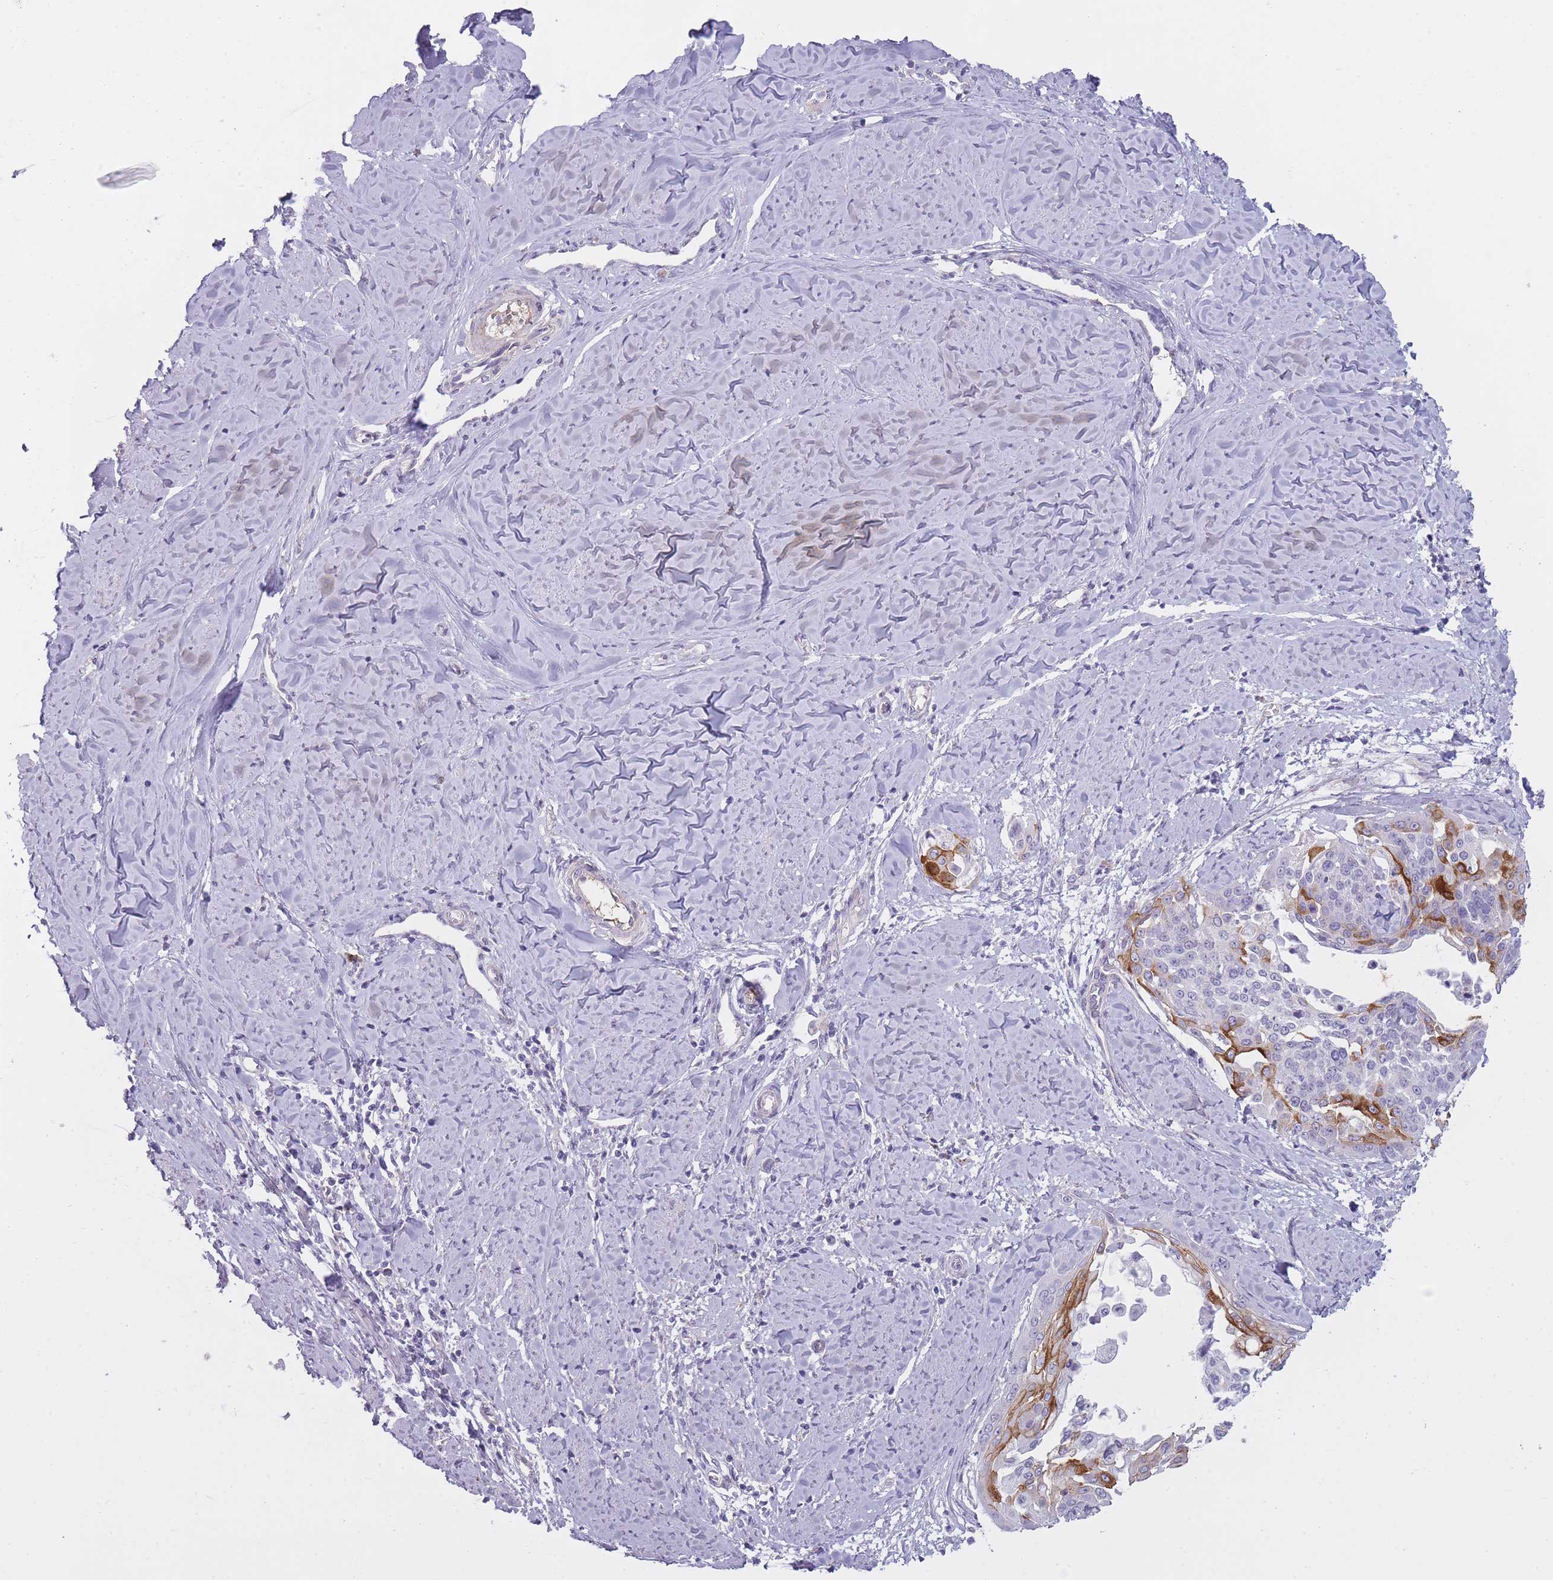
{"staining": {"intensity": "moderate", "quantity": "<25%", "location": "cytoplasmic/membranous"}, "tissue": "cervical cancer", "cell_type": "Tumor cells", "image_type": "cancer", "snomed": [{"axis": "morphology", "description": "Squamous cell carcinoma, NOS"}, {"axis": "topography", "description": "Cervix"}], "caption": "A histopathology image showing moderate cytoplasmic/membranous staining in approximately <25% of tumor cells in cervical squamous cell carcinoma, as visualized by brown immunohistochemical staining.", "gene": "PGRMC2", "patient": {"sex": "female", "age": 44}}